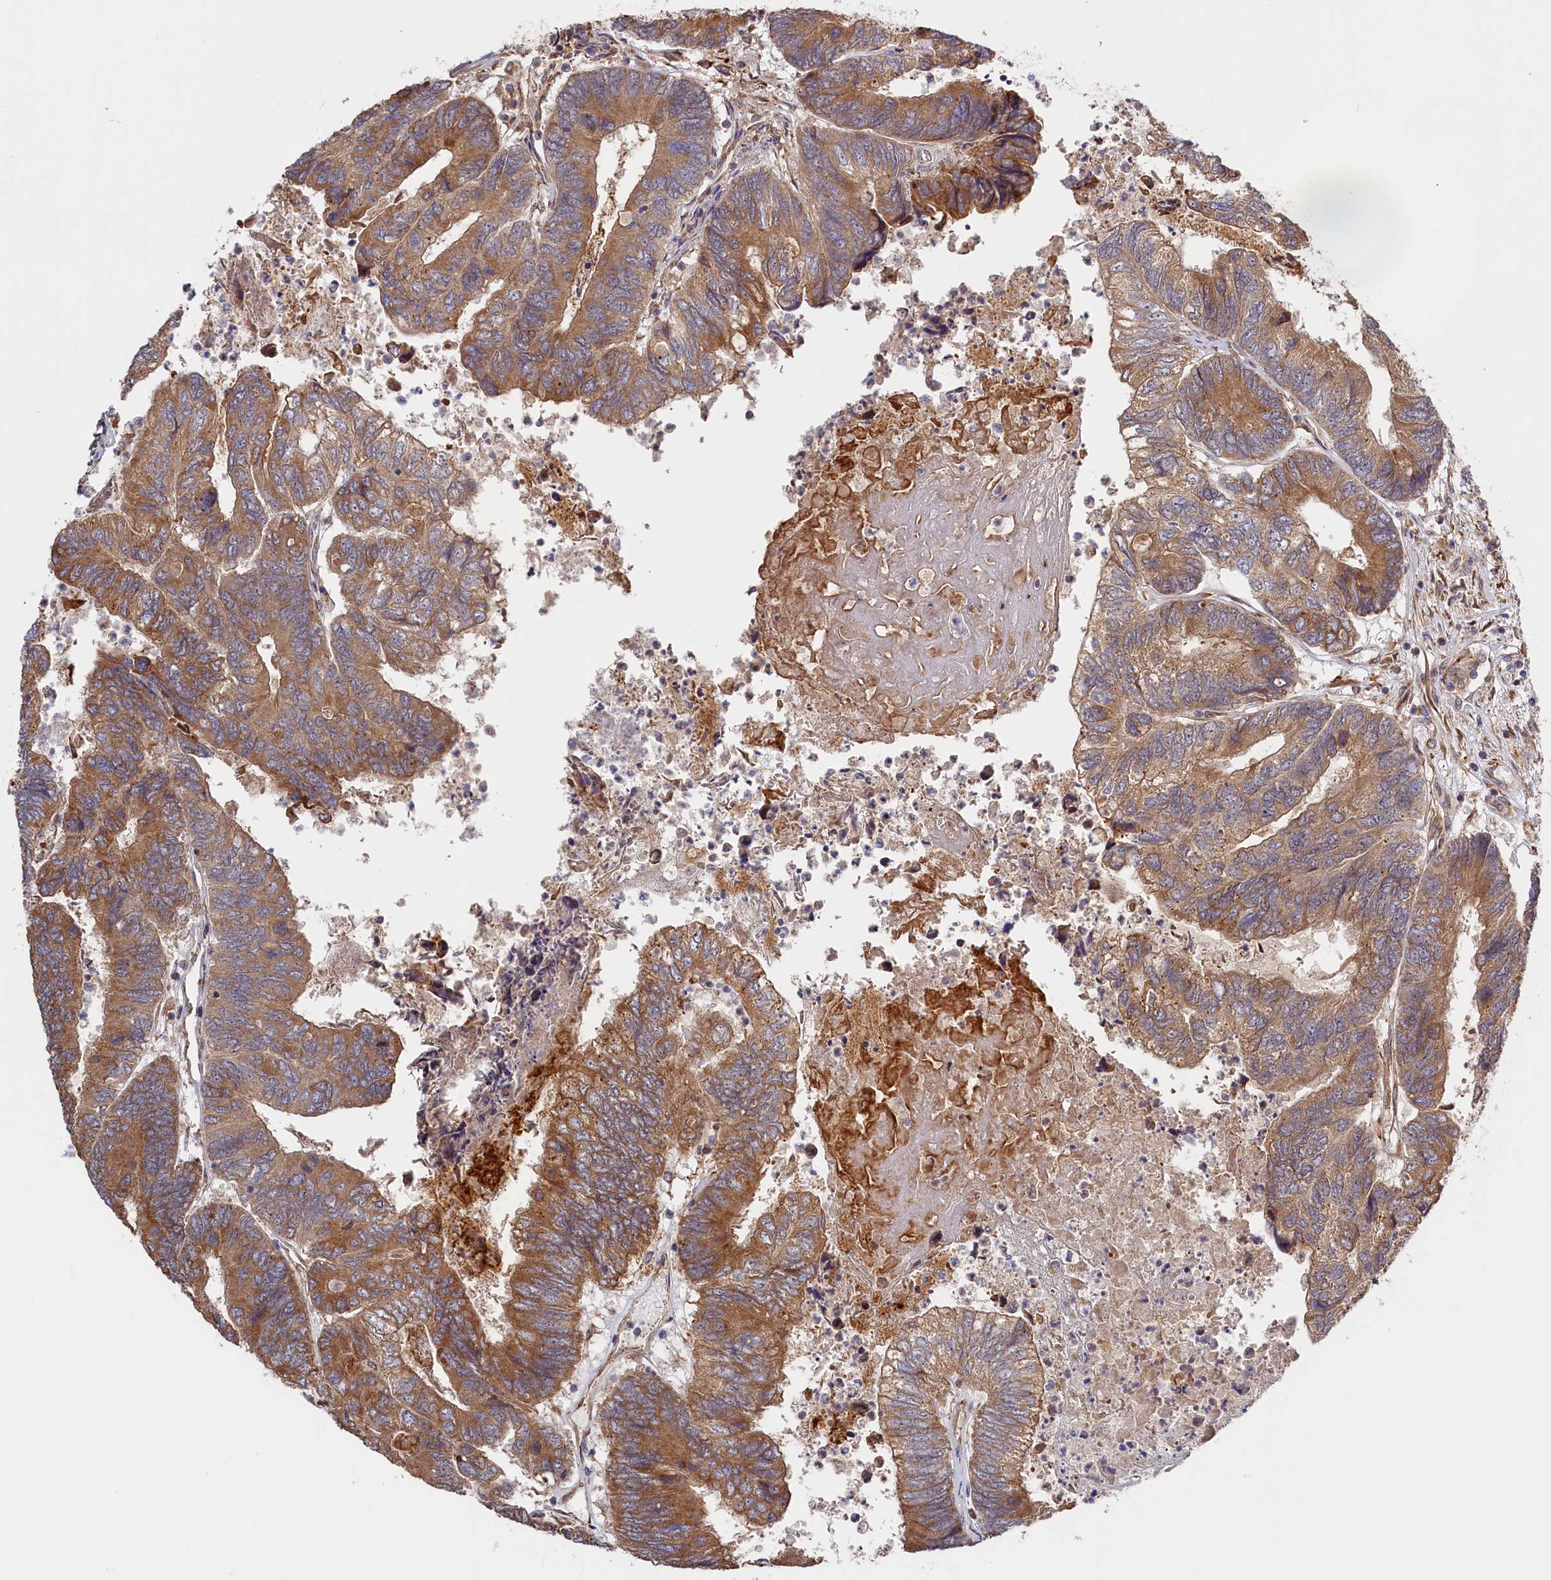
{"staining": {"intensity": "moderate", "quantity": ">75%", "location": "cytoplasmic/membranous"}, "tissue": "colorectal cancer", "cell_type": "Tumor cells", "image_type": "cancer", "snomed": [{"axis": "morphology", "description": "Adenocarcinoma, NOS"}, {"axis": "topography", "description": "Colon"}], "caption": "Moderate cytoplasmic/membranous protein positivity is seen in about >75% of tumor cells in colorectal adenocarcinoma.", "gene": "CEP44", "patient": {"sex": "female", "age": 67}}